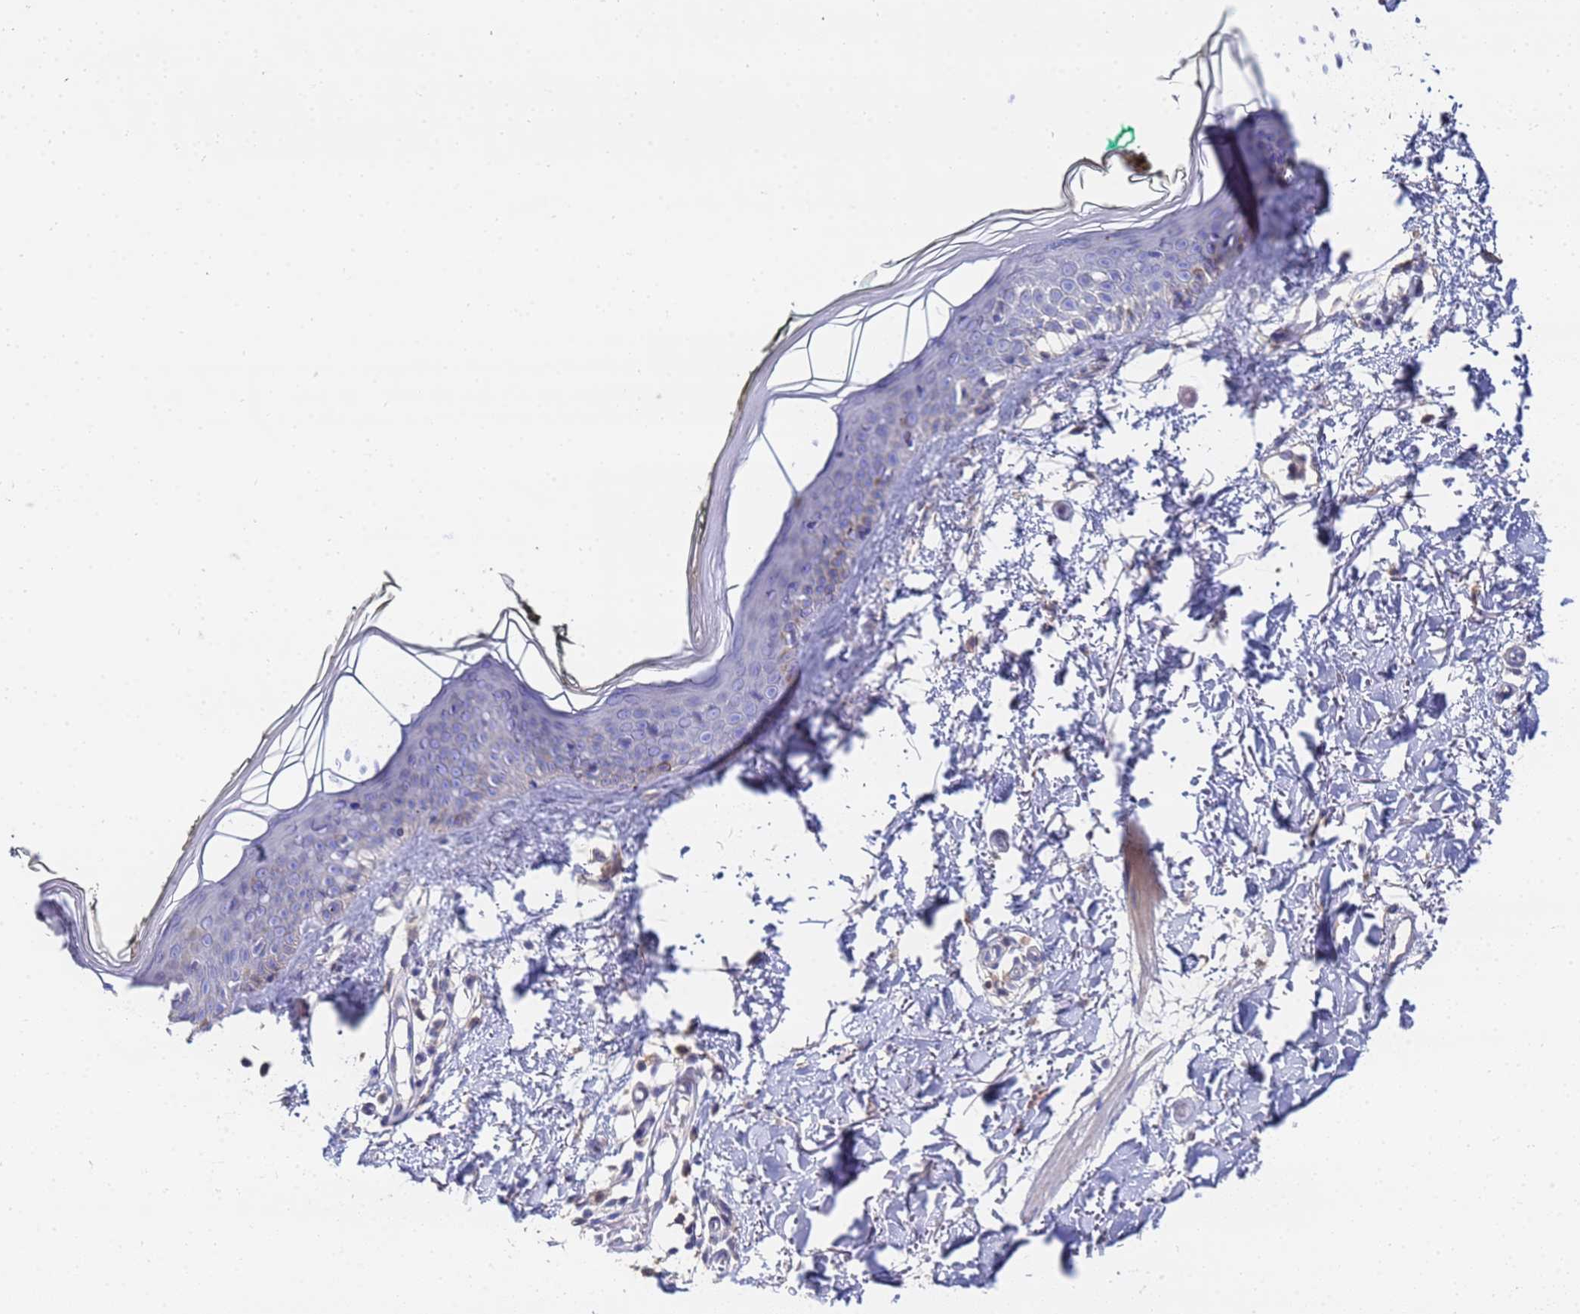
{"staining": {"intensity": "negative", "quantity": "none", "location": "none"}, "tissue": "skin", "cell_type": "Fibroblasts", "image_type": "normal", "snomed": [{"axis": "morphology", "description": "Normal tissue, NOS"}, {"axis": "topography", "description": "Skin"}], "caption": "Skin was stained to show a protein in brown. There is no significant staining in fibroblasts. (DAB immunohistochemistry visualized using brightfield microscopy, high magnification).", "gene": "TCP10L", "patient": {"sex": "male", "age": 62}}